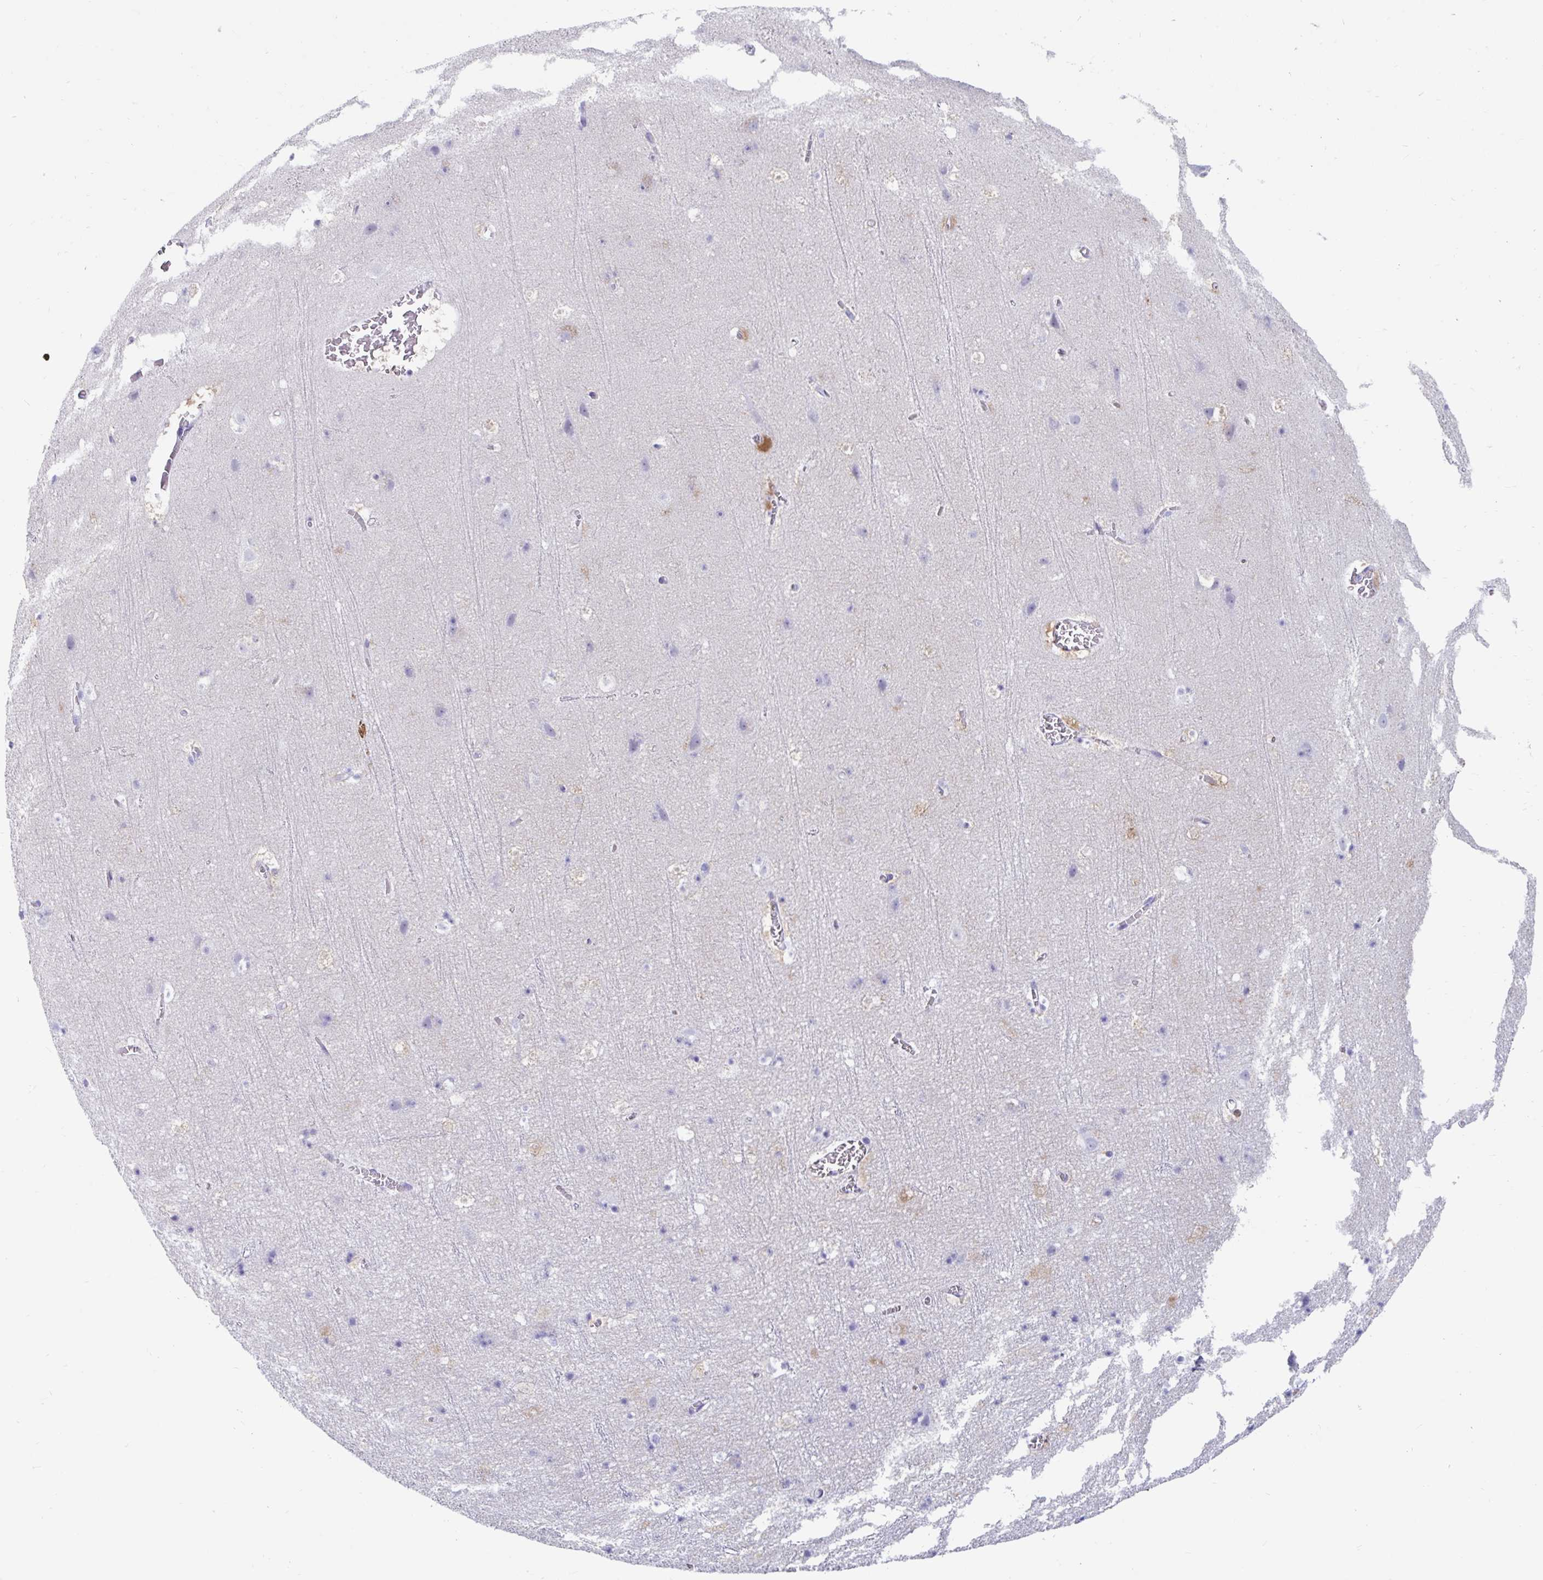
{"staining": {"intensity": "negative", "quantity": "none", "location": "none"}, "tissue": "cerebral cortex", "cell_type": "Endothelial cells", "image_type": "normal", "snomed": [{"axis": "morphology", "description": "Normal tissue, NOS"}, {"axis": "topography", "description": "Cerebral cortex"}], "caption": "This is a histopathology image of immunohistochemistry (IHC) staining of normal cerebral cortex, which shows no positivity in endothelial cells.", "gene": "GKN2", "patient": {"sex": "female", "age": 42}}